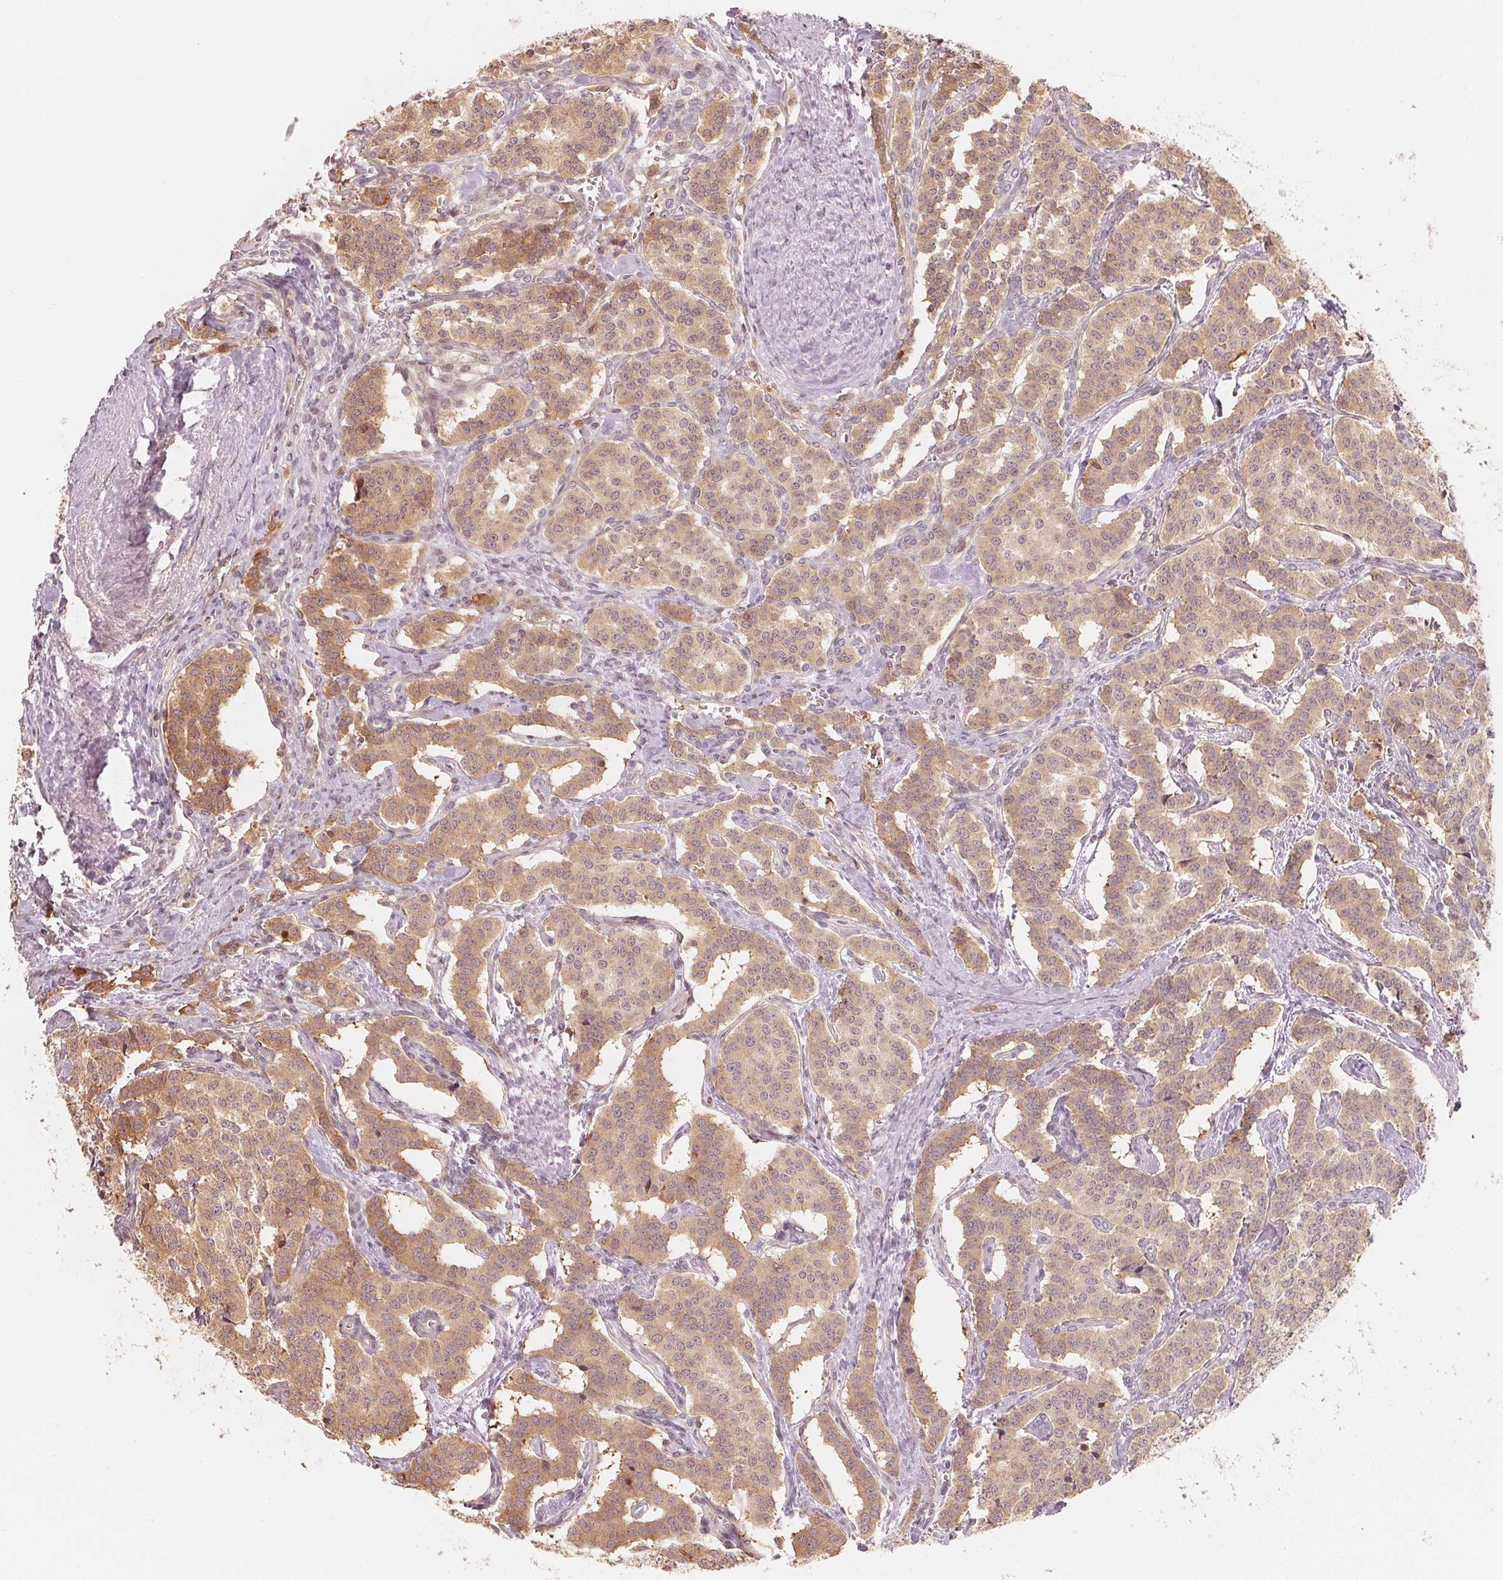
{"staining": {"intensity": "weak", "quantity": "25%-75%", "location": "cytoplasmic/membranous"}, "tissue": "carcinoid", "cell_type": "Tumor cells", "image_type": "cancer", "snomed": [{"axis": "morphology", "description": "Normal tissue, NOS"}, {"axis": "morphology", "description": "Carcinoid, malignant, NOS"}, {"axis": "topography", "description": "Lung"}], "caption": "About 25%-75% of tumor cells in carcinoid demonstrate weak cytoplasmic/membranous protein staining as visualized by brown immunohistochemical staining.", "gene": "PRKN", "patient": {"sex": "female", "age": 46}}